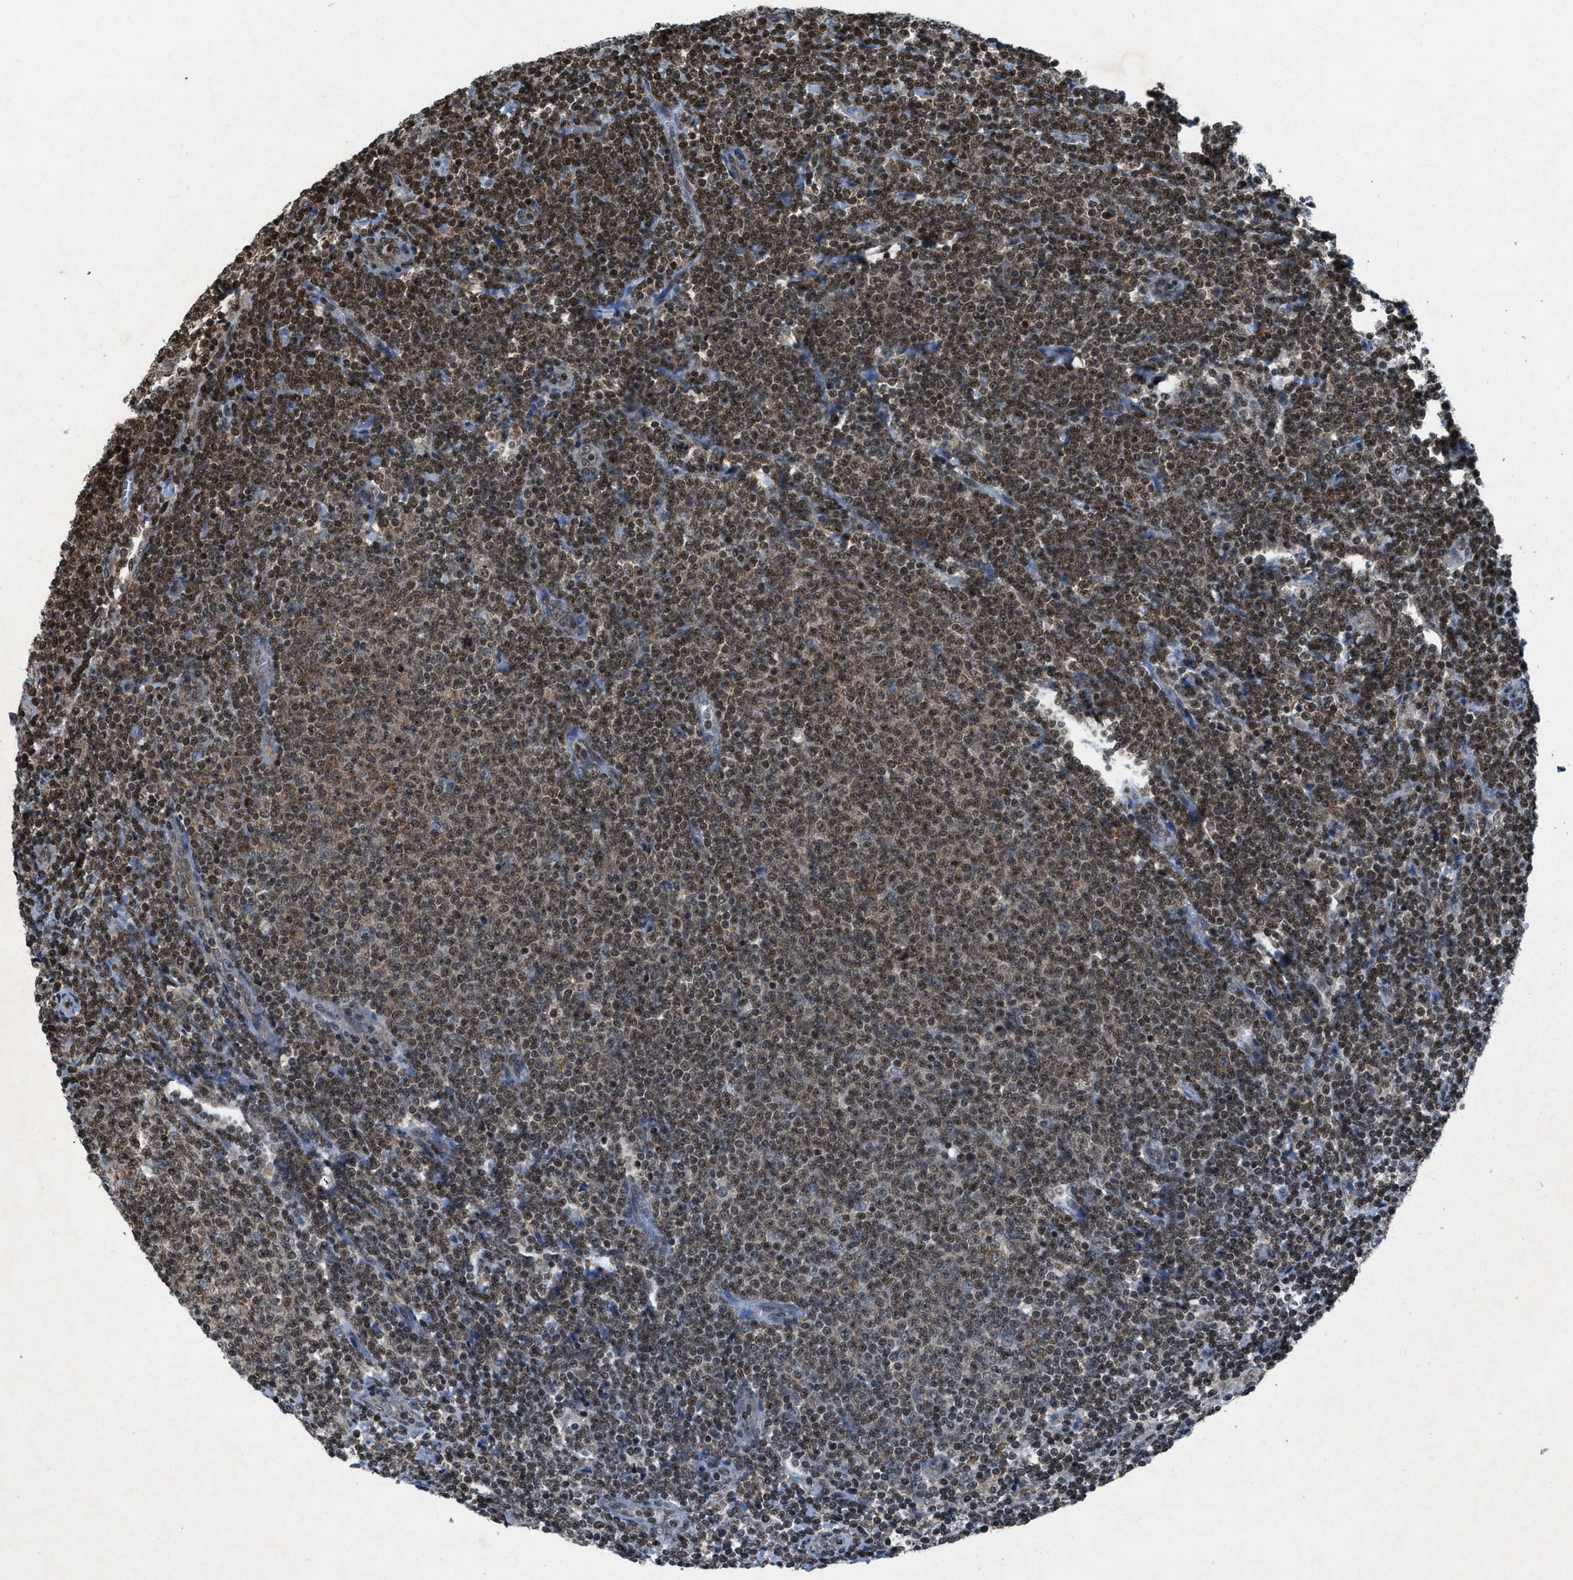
{"staining": {"intensity": "moderate", "quantity": ">75%", "location": "nuclear"}, "tissue": "lymphoma", "cell_type": "Tumor cells", "image_type": "cancer", "snomed": [{"axis": "morphology", "description": "Malignant lymphoma, non-Hodgkin's type, Low grade"}, {"axis": "topography", "description": "Lymph node"}], "caption": "A medium amount of moderate nuclear expression is identified in about >75% of tumor cells in lymphoma tissue.", "gene": "NXF1", "patient": {"sex": "male", "age": 66}}